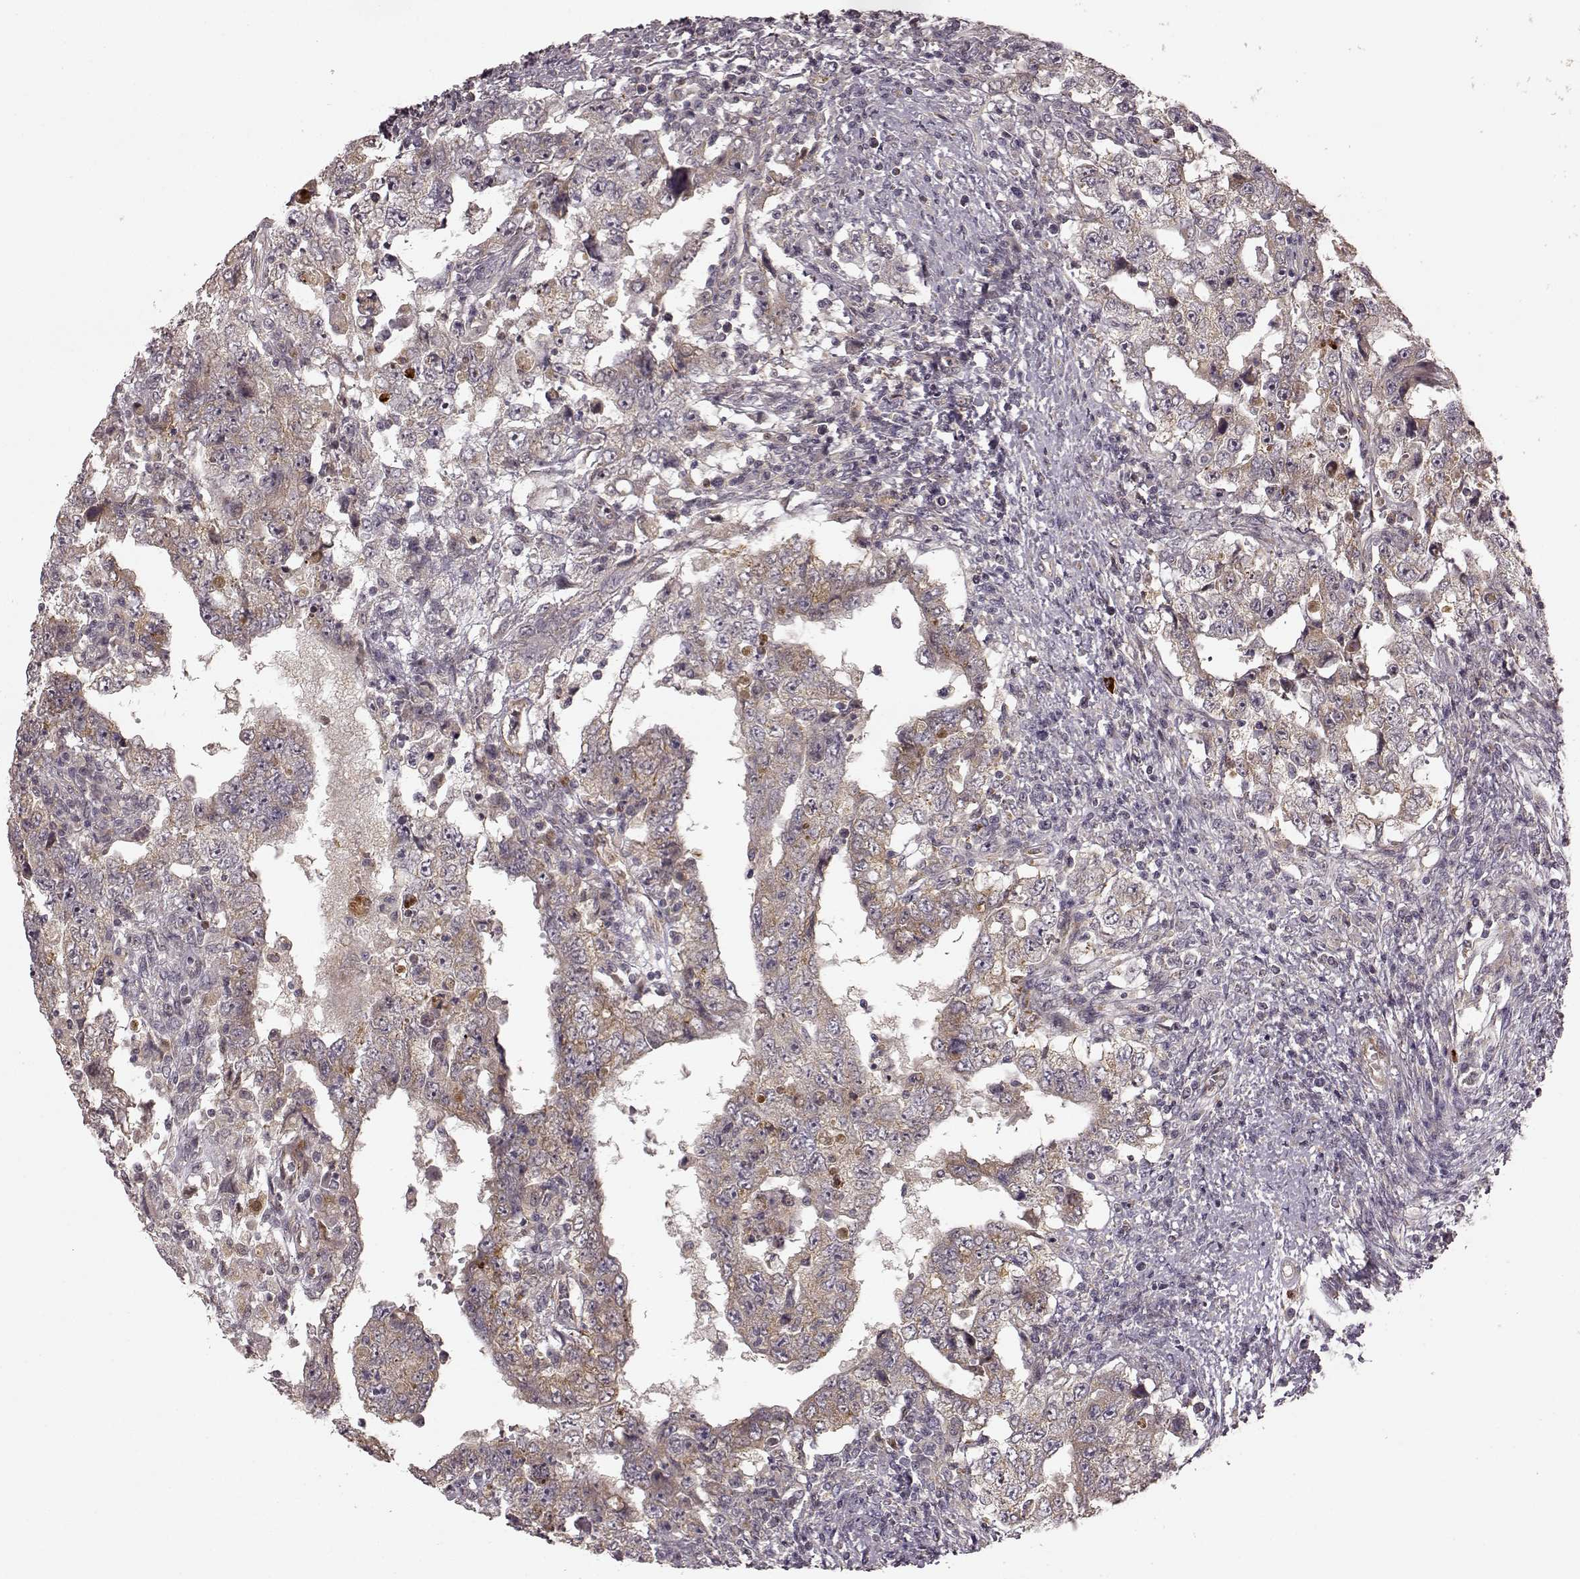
{"staining": {"intensity": "weak", "quantity": ">75%", "location": "cytoplasmic/membranous"}, "tissue": "testis cancer", "cell_type": "Tumor cells", "image_type": "cancer", "snomed": [{"axis": "morphology", "description": "Carcinoma, Embryonal, NOS"}, {"axis": "topography", "description": "Testis"}], "caption": "This photomicrograph shows immunohistochemistry staining of human testis embryonal carcinoma, with low weak cytoplasmic/membranous expression in approximately >75% of tumor cells.", "gene": "SLC12A9", "patient": {"sex": "male", "age": 26}}